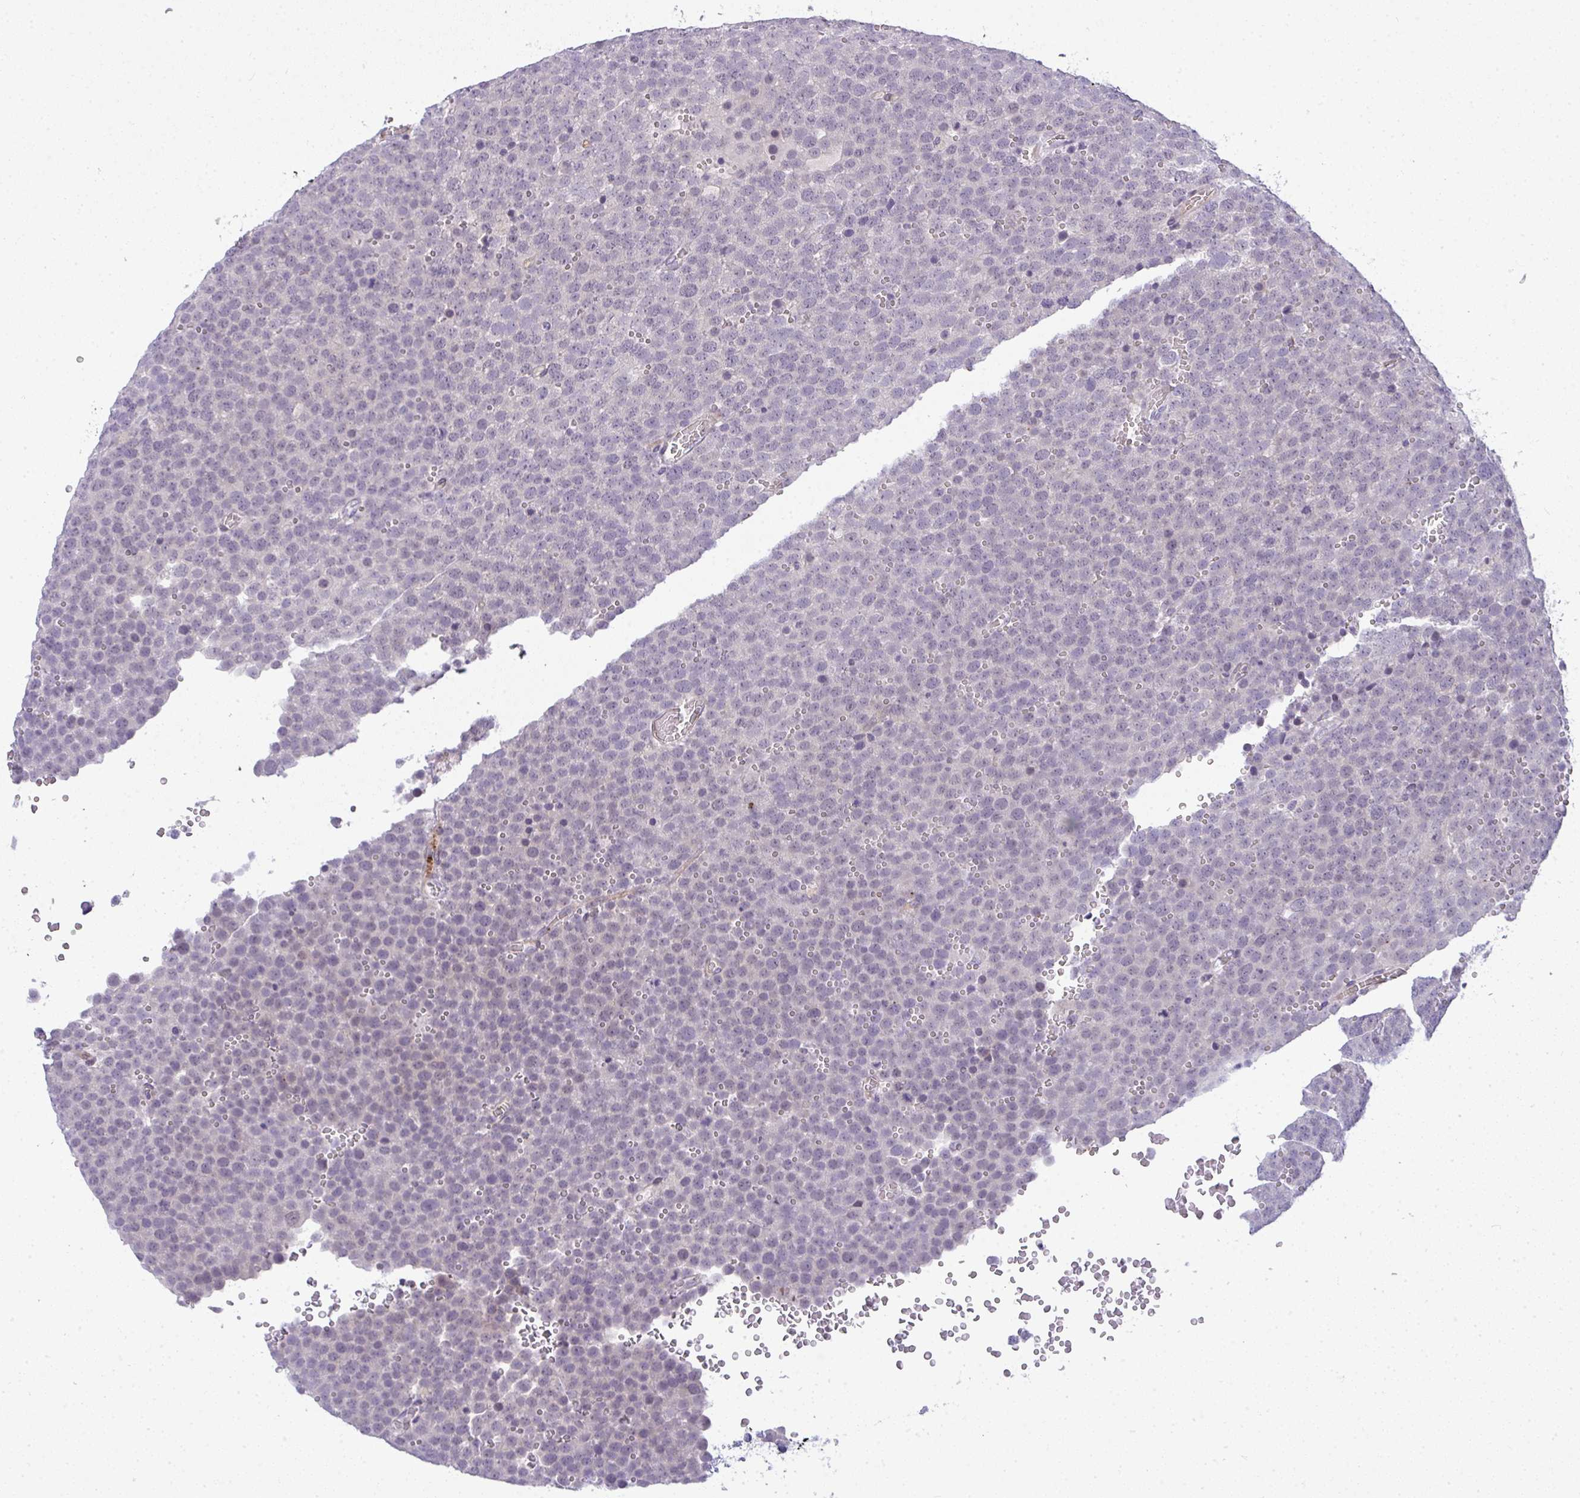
{"staining": {"intensity": "negative", "quantity": "none", "location": "none"}, "tissue": "testis cancer", "cell_type": "Tumor cells", "image_type": "cancer", "snomed": [{"axis": "morphology", "description": "Seminoma, NOS"}, {"axis": "topography", "description": "Testis"}], "caption": "Human testis cancer stained for a protein using immunohistochemistry (IHC) shows no positivity in tumor cells.", "gene": "TMEM82", "patient": {"sex": "male", "age": 71}}